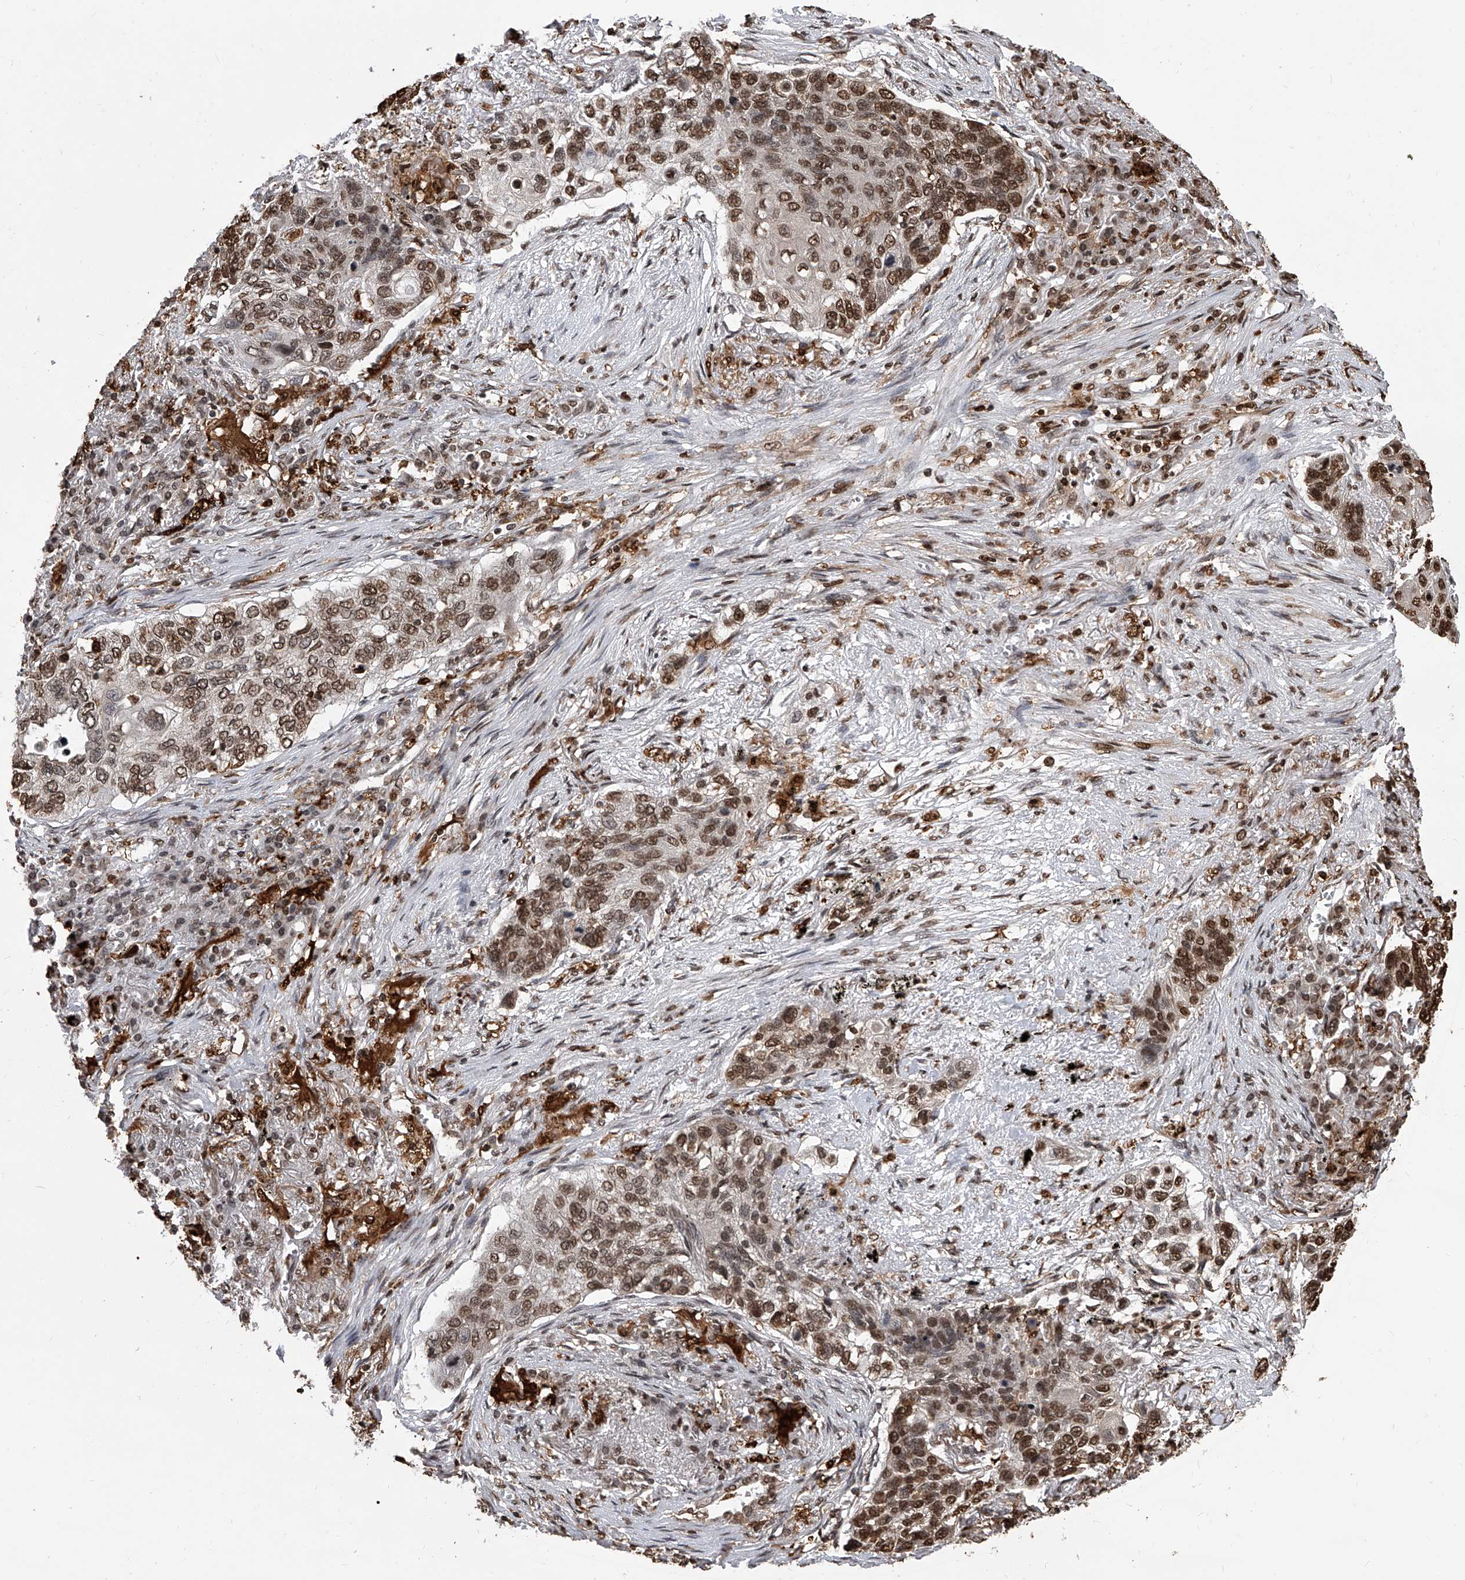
{"staining": {"intensity": "moderate", "quantity": ">75%", "location": "nuclear"}, "tissue": "lung cancer", "cell_type": "Tumor cells", "image_type": "cancer", "snomed": [{"axis": "morphology", "description": "Squamous cell carcinoma, NOS"}, {"axis": "topography", "description": "Lung"}], "caption": "Moderate nuclear protein positivity is present in approximately >75% of tumor cells in lung cancer.", "gene": "CFAP410", "patient": {"sex": "female", "age": 63}}